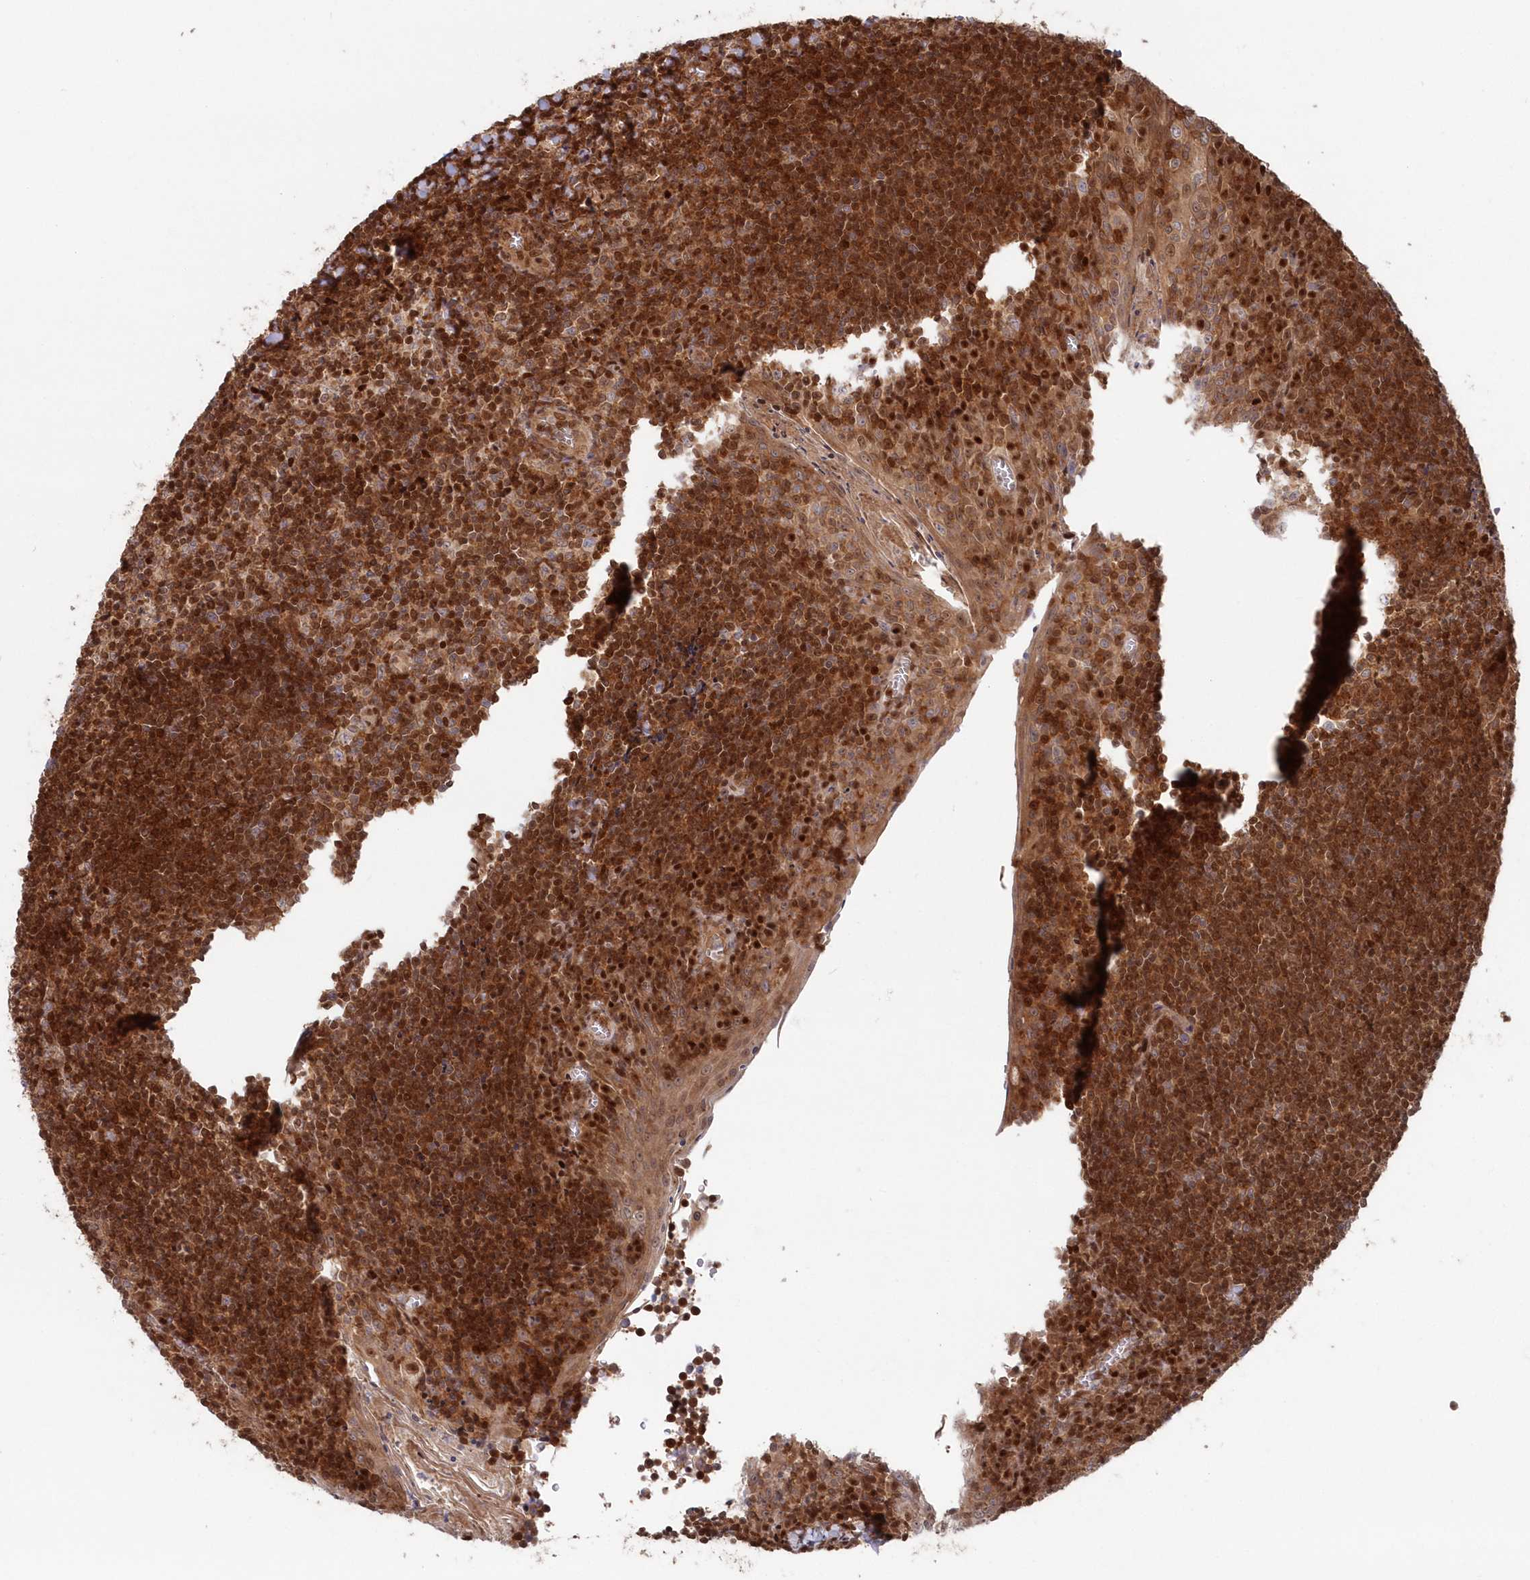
{"staining": {"intensity": "strong", "quantity": "<25%", "location": "nuclear"}, "tissue": "tonsil", "cell_type": "Germinal center cells", "image_type": "normal", "snomed": [{"axis": "morphology", "description": "Normal tissue, NOS"}, {"axis": "topography", "description": "Tonsil"}], "caption": "Tonsil stained for a protein (brown) displays strong nuclear positive staining in about <25% of germinal center cells.", "gene": "ABHD14B", "patient": {"sex": "male", "age": 27}}